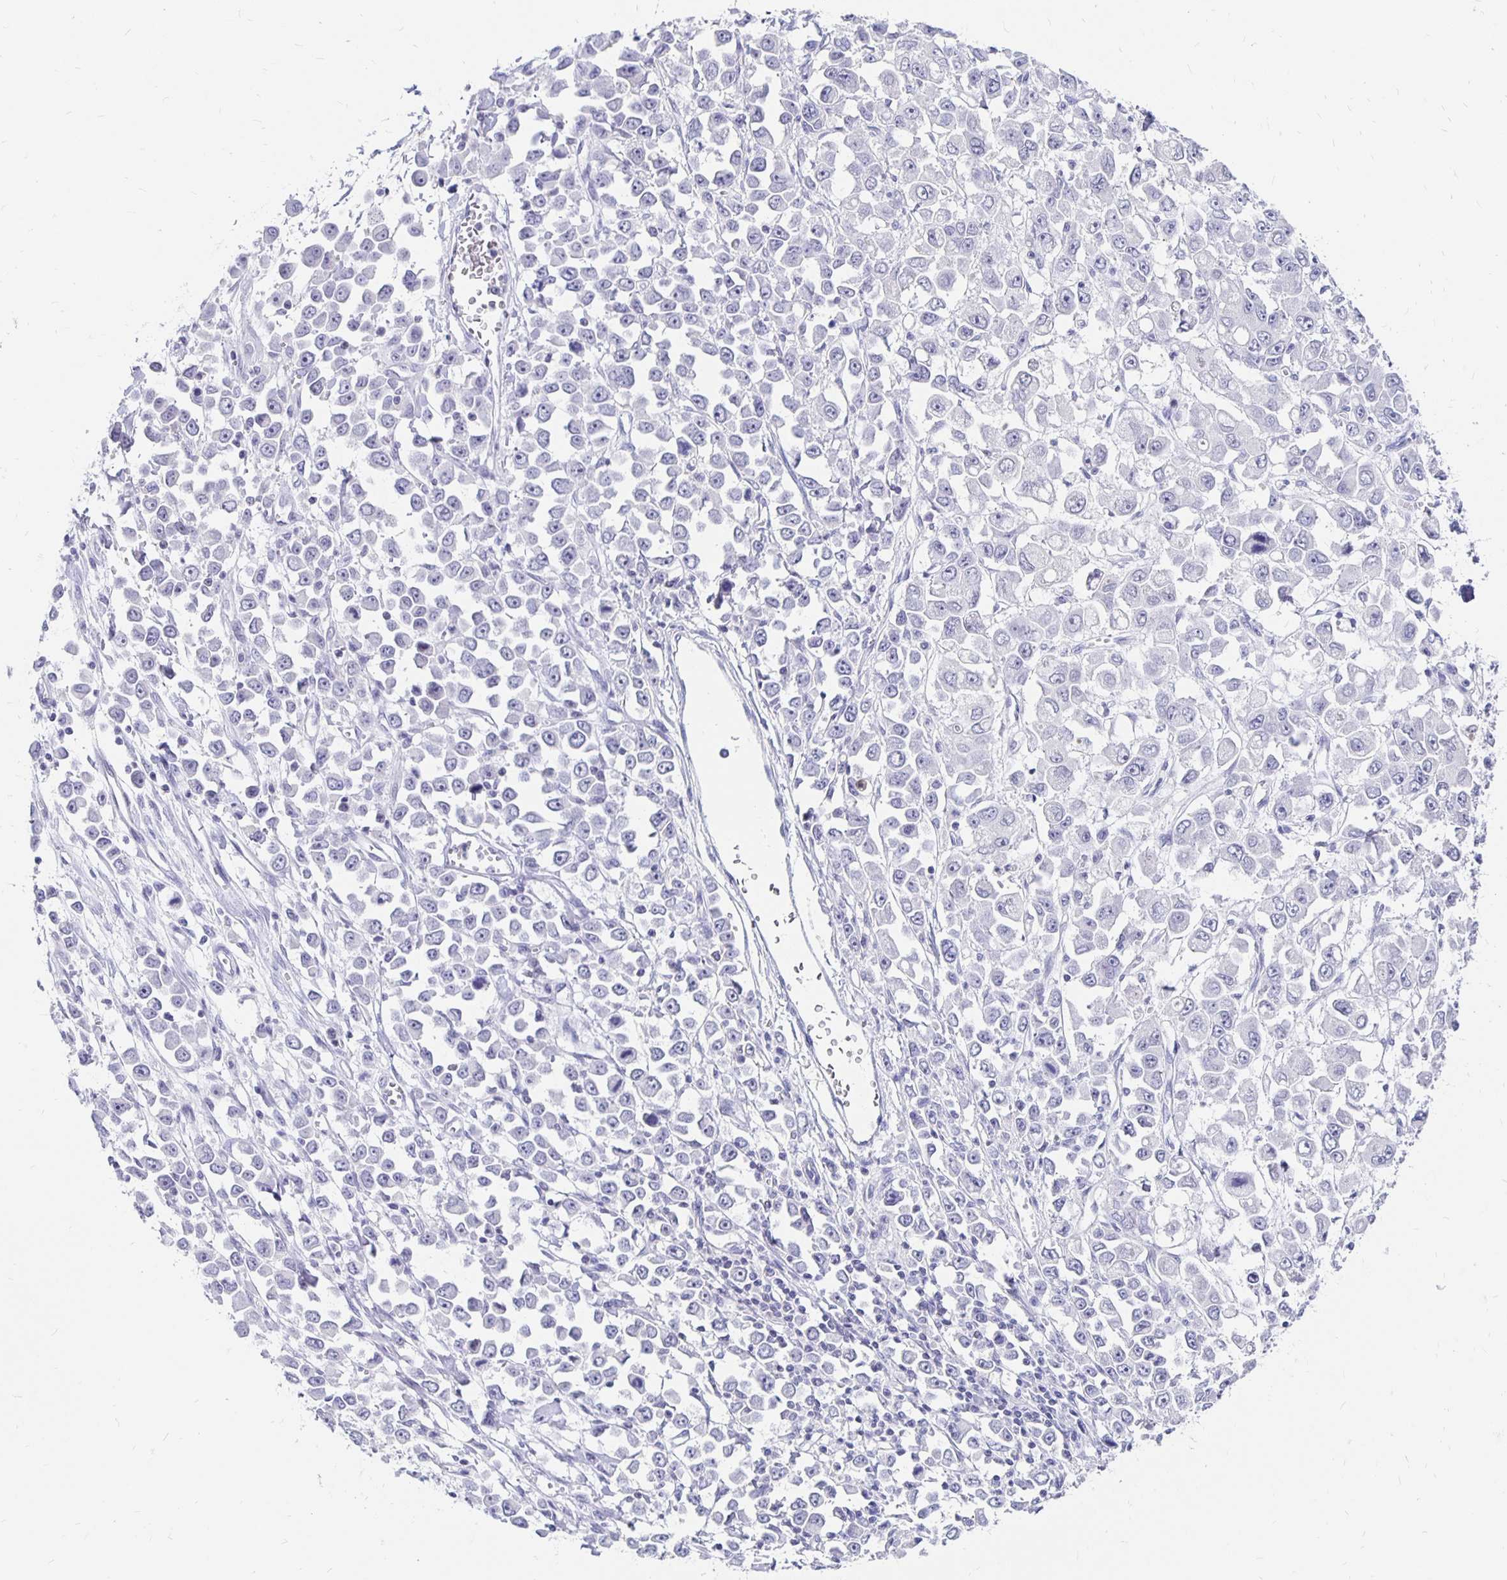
{"staining": {"intensity": "negative", "quantity": "none", "location": "none"}, "tissue": "stomach cancer", "cell_type": "Tumor cells", "image_type": "cancer", "snomed": [{"axis": "morphology", "description": "Adenocarcinoma, NOS"}, {"axis": "topography", "description": "Stomach, upper"}], "caption": "This micrograph is of stomach adenocarcinoma stained with IHC to label a protein in brown with the nuclei are counter-stained blue. There is no expression in tumor cells.", "gene": "SYT2", "patient": {"sex": "male", "age": 70}}